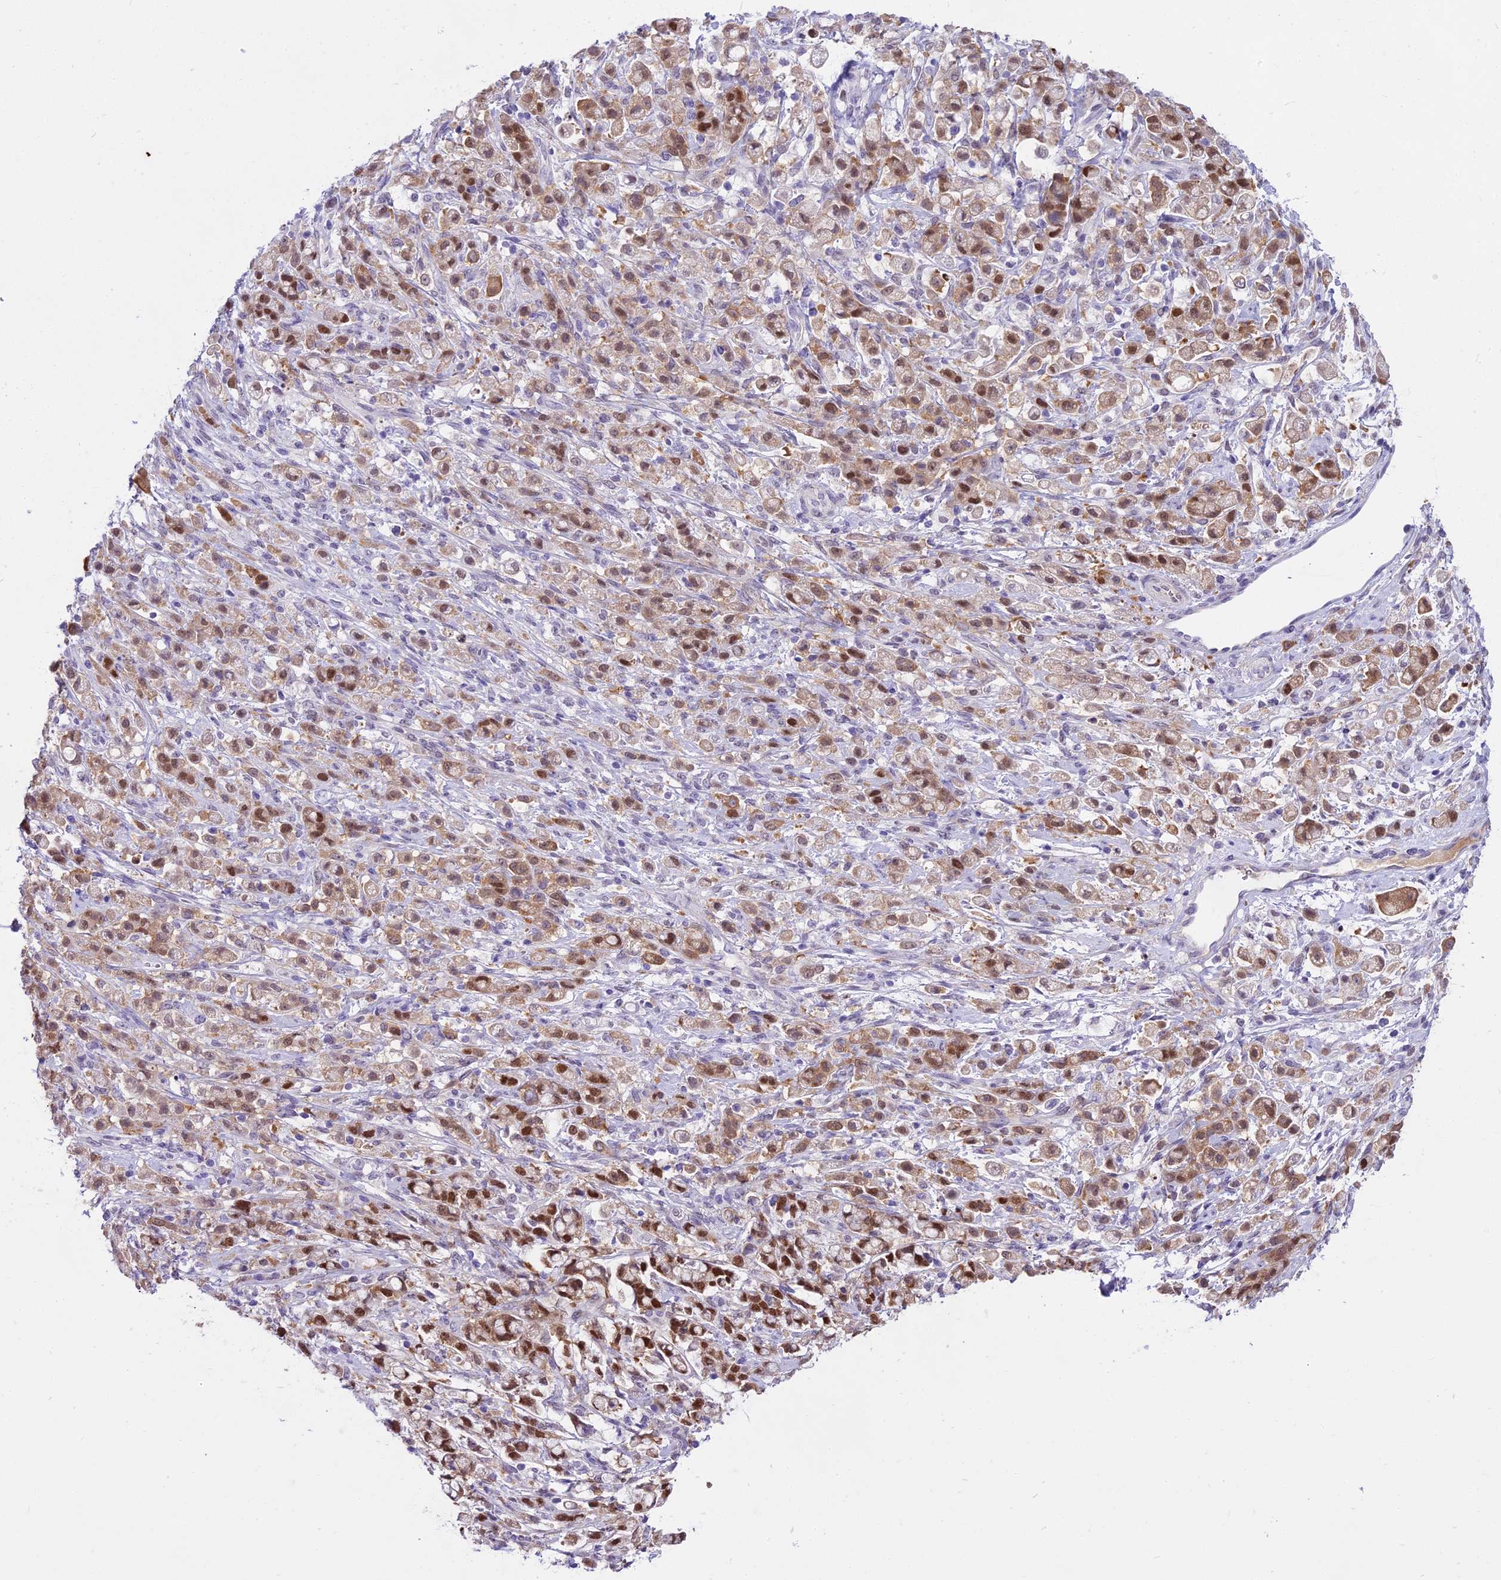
{"staining": {"intensity": "moderate", "quantity": ">75%", "location": "cytoplasmic/membranous,nuclear"}, "tissue": "stomach cancer", "cell_type": "Tumor cells", "image_type": "cancer", "snomed": [{"axis": "morphology", "description": "Adenocarcinoma, NOS"}, {"axis": "topography", "description": "Stomach"}], "caption": "Protein analysis of stomach cancer (adenocarcinoma) tissue reveals moderate cytoplasmic/membranous and nuclear expression in approximately >75% of tumor cells. (DAB (3,3'-diaminobenzidine) IHC with brightfield microscopy, high magnification).", "gene": "MAT2A", "patient": {"sex": "female", "age": 60}}